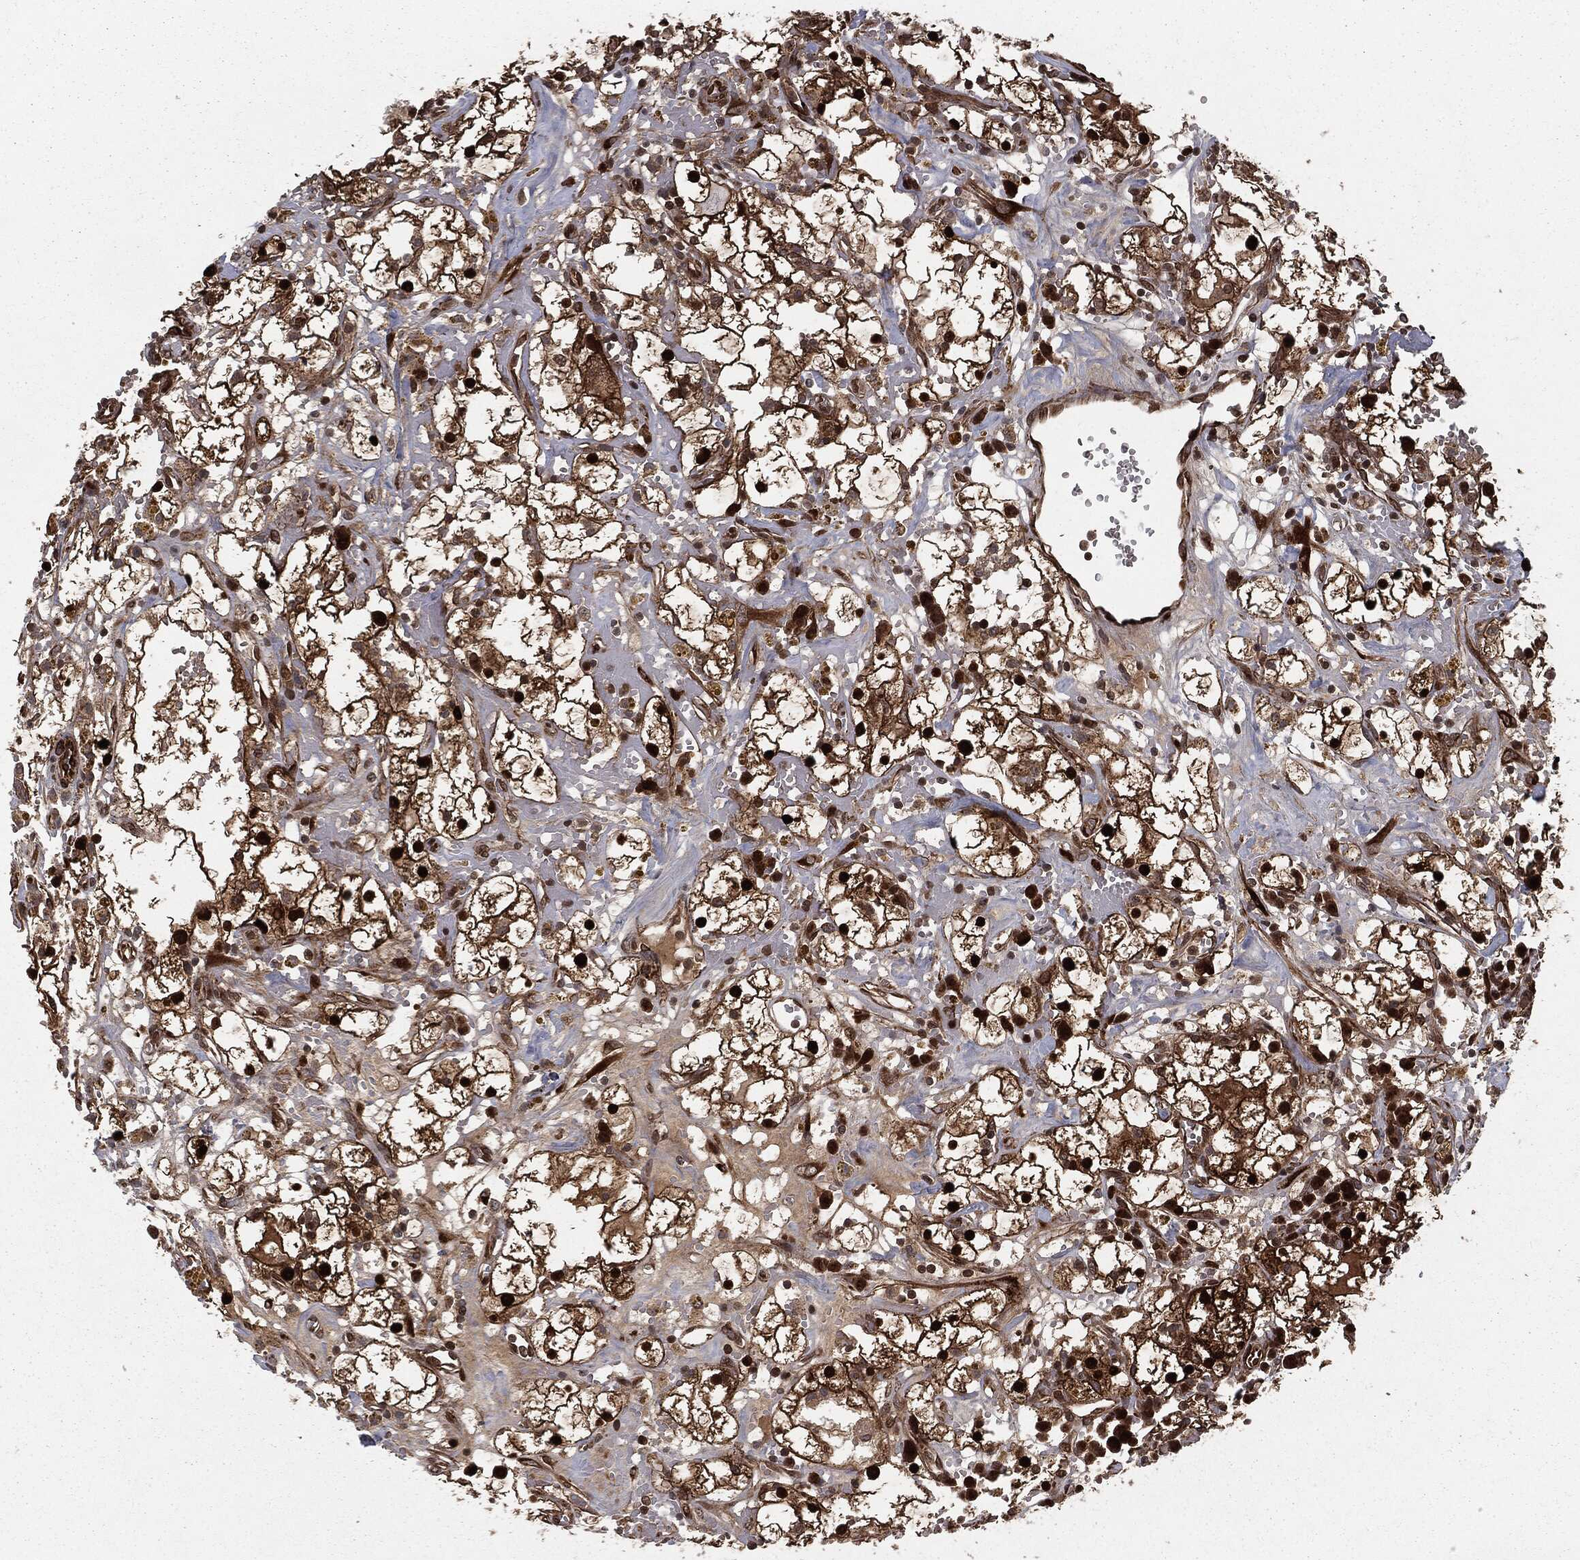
{"staining": {"intensity": "strong", "quantity": ">75%", "location": "cytoplasmic/membranous,nuclear"}, "tissue": "renal cancer", "cell_type": "Tumor cells", "image_type": "cancer", "snomed": [{"axis": "morphology", "description": "Adenocarcinoma, NOS"}, {"axis": "topography", "description": "Kidney"}], "caption": "Immunohistochemical staining of human renal cancer (adenocarcinoma) reveals high levels of strong cytoplasmic/membranous and nuclear protein expression in about >75% of tumor cells.", "gene": "RANBP9", "patient": {"sex": "male", "age": 56}}